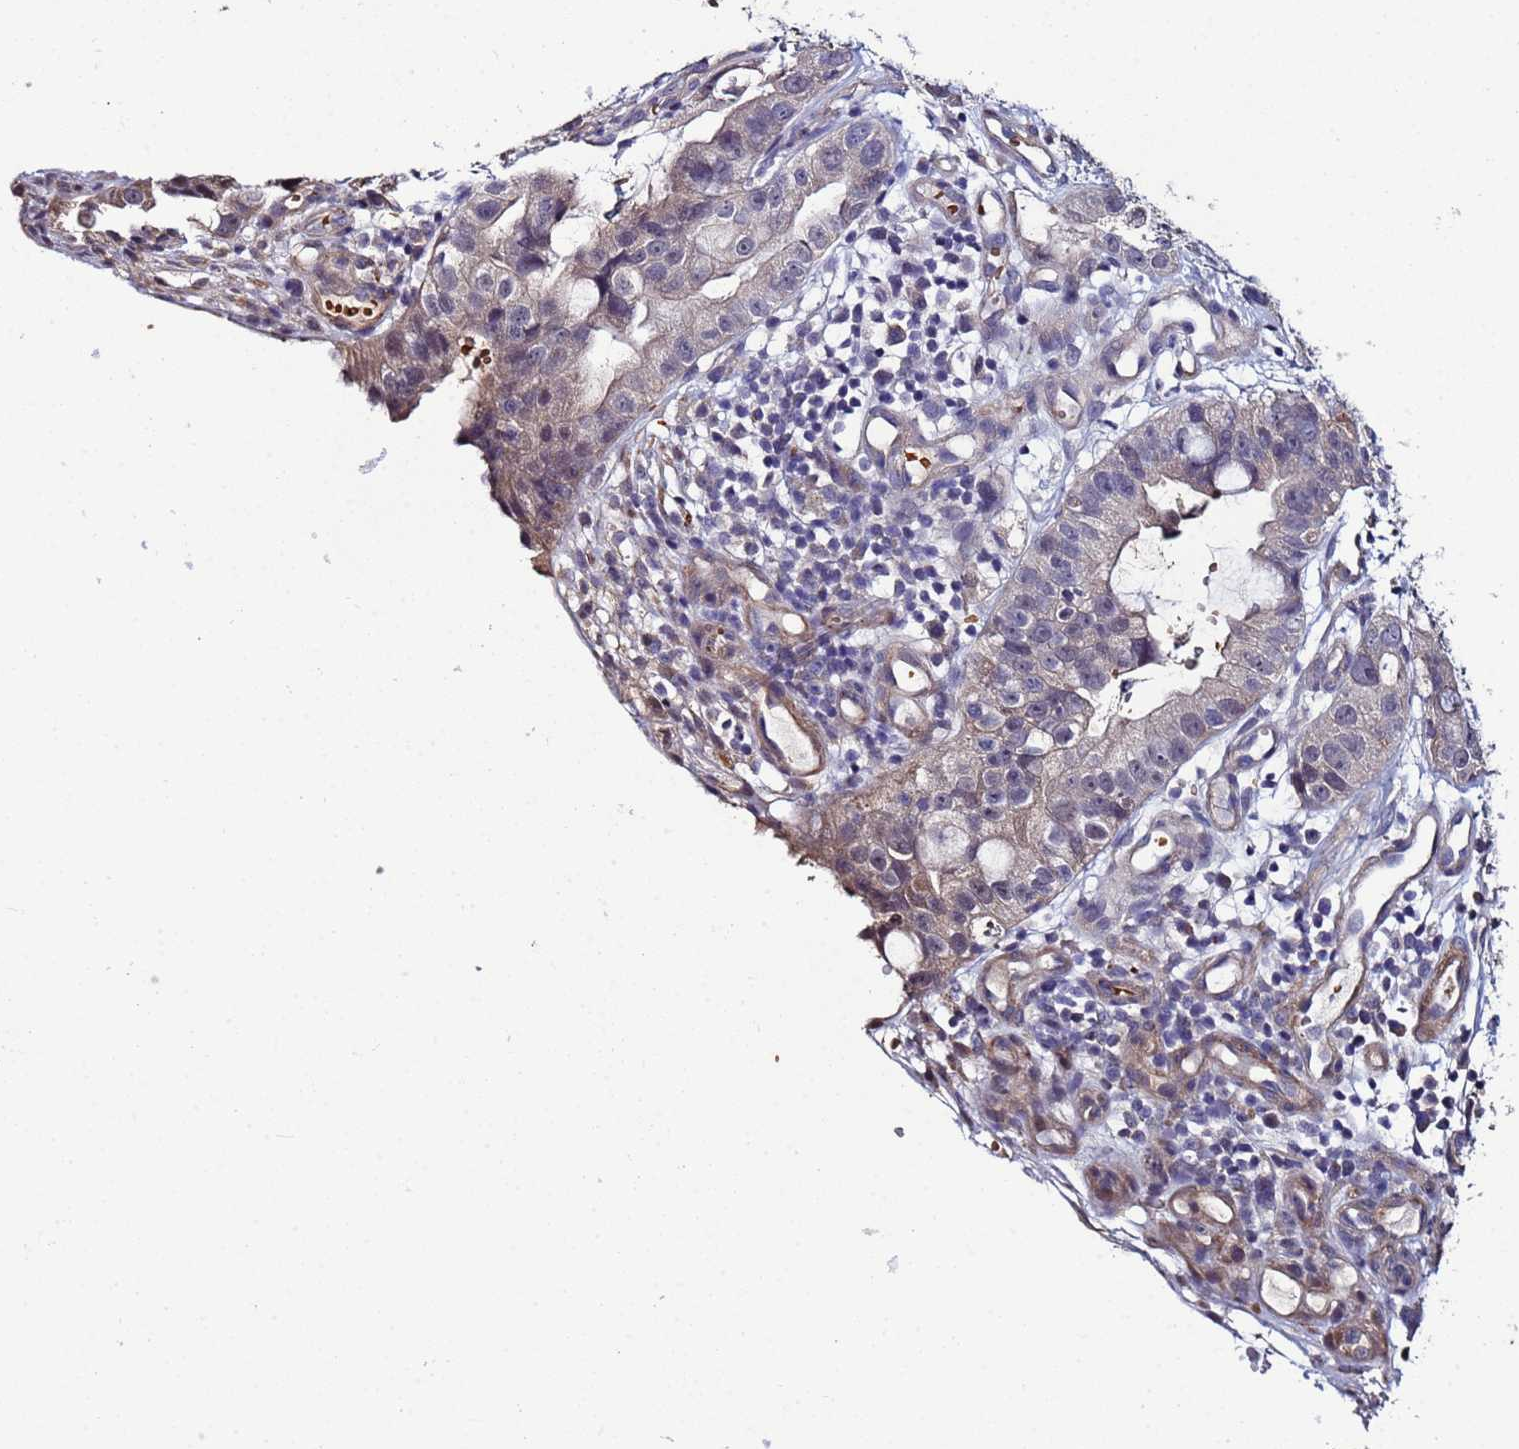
{"staining": {"intensity": "weak", "quantity": "25%-75%", "location": "cytoplasmic/membranous"}, "tissue": "stomach cancer", "cell_type": "Tumor cells", "image_type": "cancer", "snomed": [{"axis": "morphology", "description": "Adenocarcinoma, NOS"}, {"axis": "topography", "description": "Stomach"}], "caption": "Immunohistochemistry (IHC) of human stomach cancer (adenocarcinoma) shows low levels of weak cytoplasmic/membranous expression in about 25%-75% of tumor cells. The staining is performed using DAB brown chromogen to label protein expression. The nuclei are counter-stained blue using hematoxylin.", "gene": "CLHC1", "patient": {"sex": "male", "age": 55}}